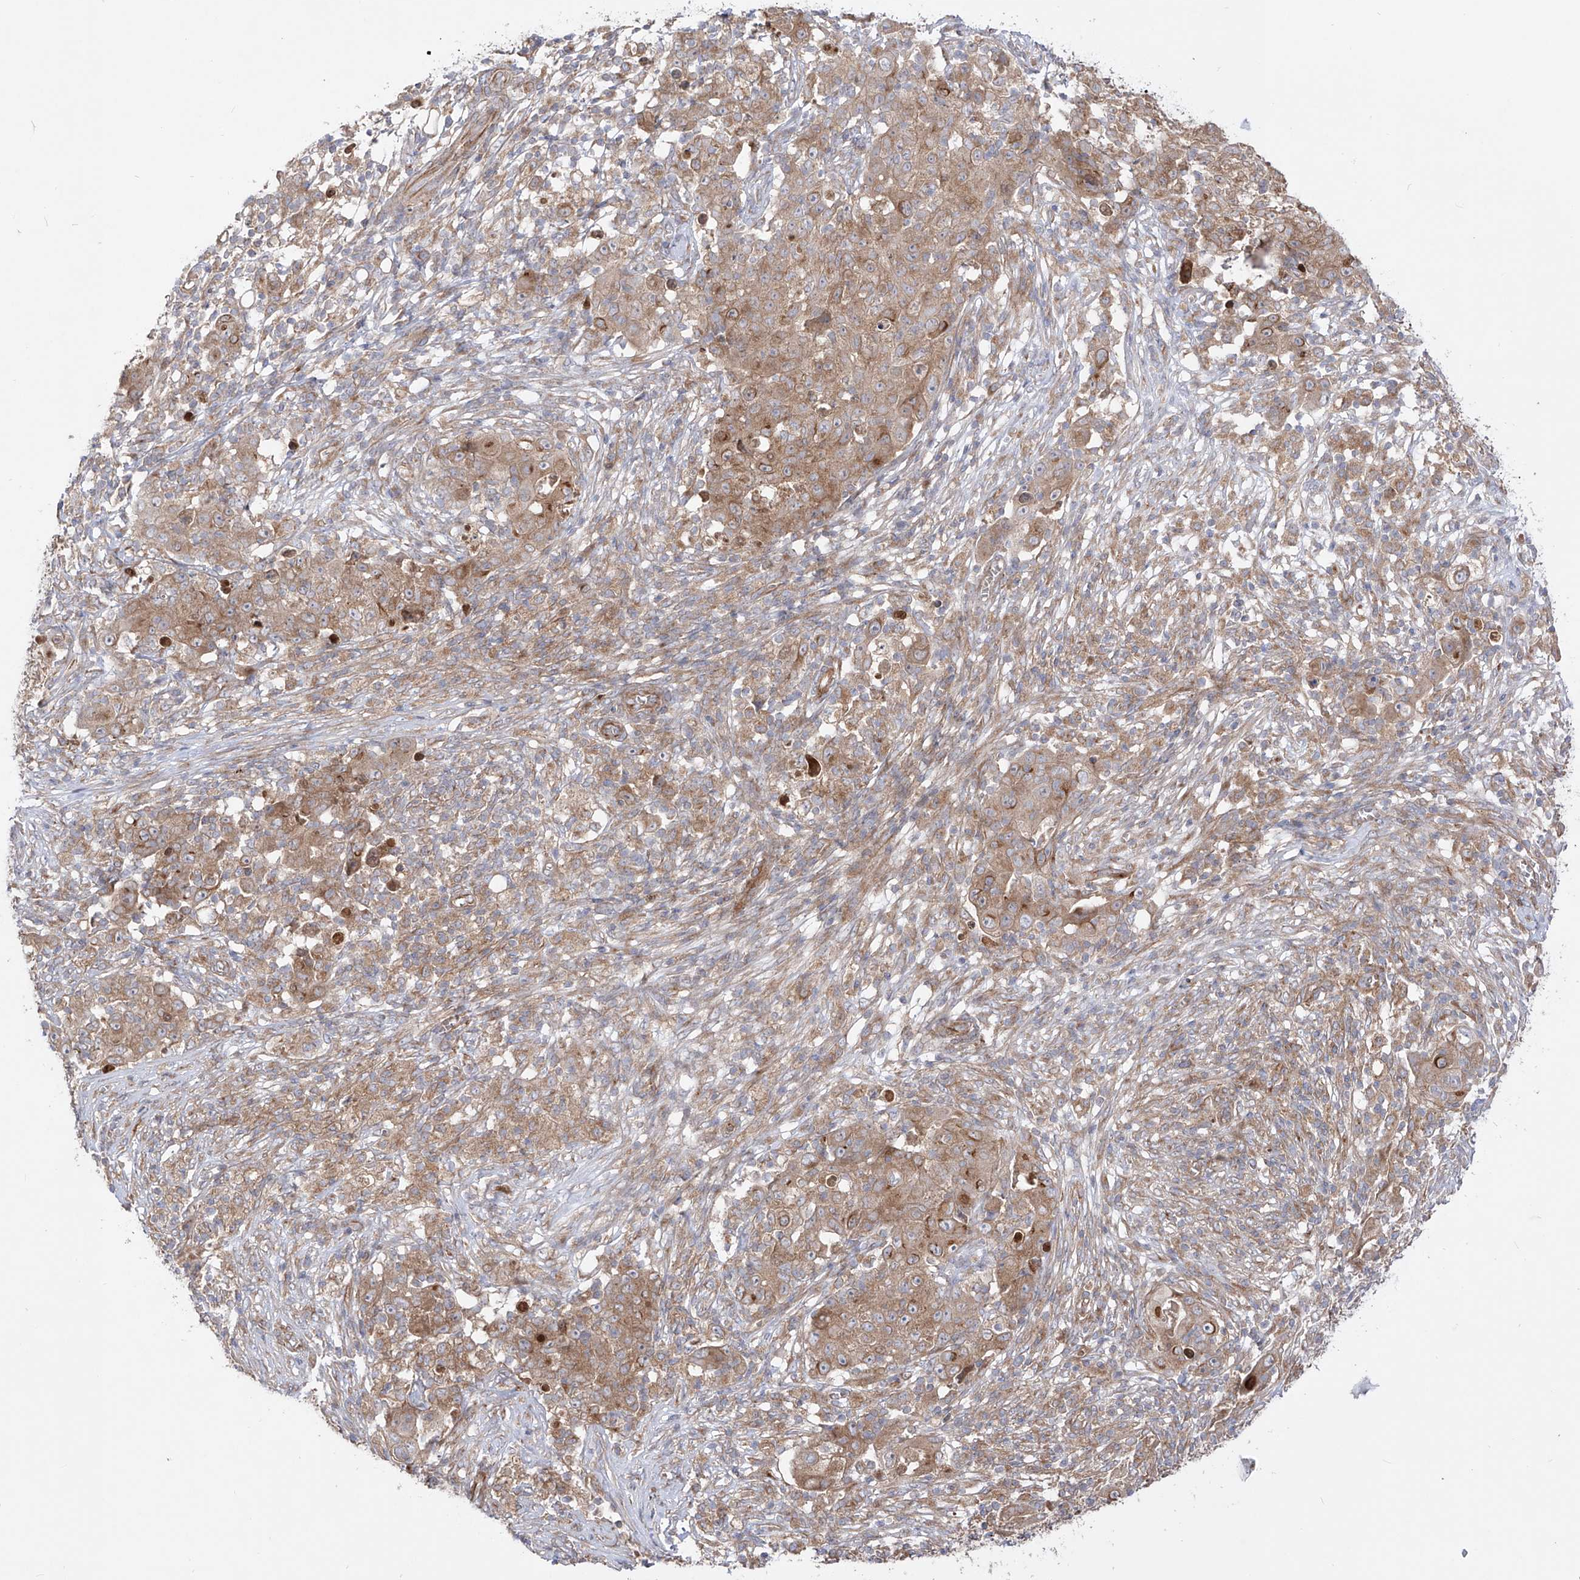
{"staining": {"intensity": "moderate", "quantity": ">75%", "location": "cytoplasmic/membranous"}, "tissue": "ovarian cancer", "cell_type": "Tumor cells", "image_type": "cancer", "snomed": [{"axis": "morphology", "description": "Carcinoma, endometroid"}, {"axis": "topography", "description": "Ovary"}], "caption": "Immunohistochemical staining of ovarian cancer (endometroid carcinoma) reveals moderate cytoplasmic/membranous protein staining in about >75% of tumor cells.", "gene": "YKT6", "patient": {"sex": "female", "age": 42}}